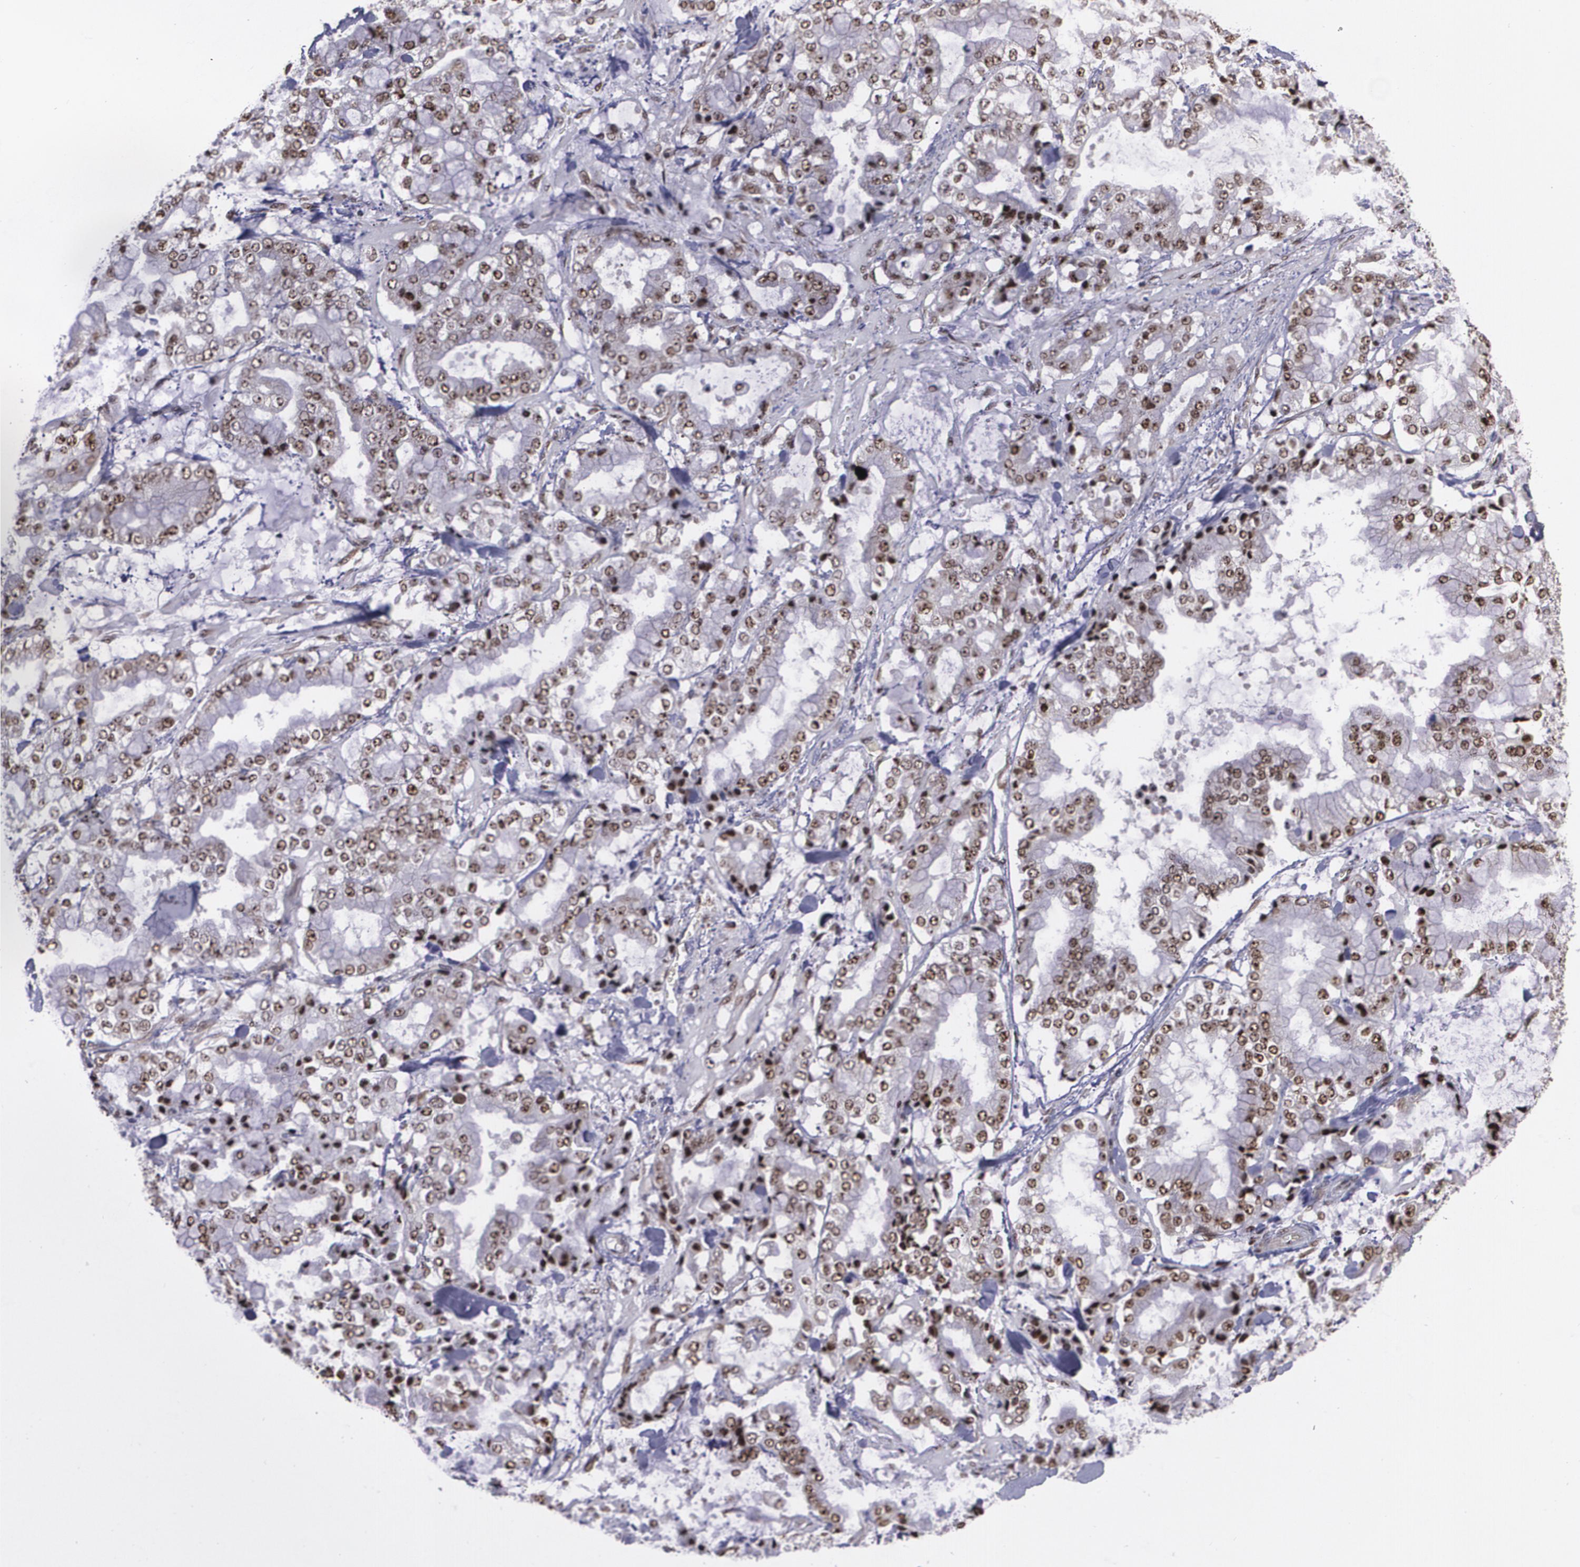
{"staining": {"intensity": "moderate", "quantity": ">75%", "location": "nuclear"}, "tissue": "stomach cancer", "cell_type": "Tumor cells", "image_type": "cancer", "snomed": [{"axis": "morphology", "description": "Normal tissue, NOS"}, {"axis": "morphology", "description": "Adenocarcinoma, NOS"}, {"axis": "topography", "description": "Stomach, upper"}, {"axis": "topography", "description": "Stomach"}], "caption": "Adenocarcinoma (stomach) stained for a protein shows moderate nuclear positivity in tumor cells. (DAB = brown stain, brightfield microscopy at high magnification).", "gene": "C6orf15", "patient": {"sex": "male", "age": 76}}